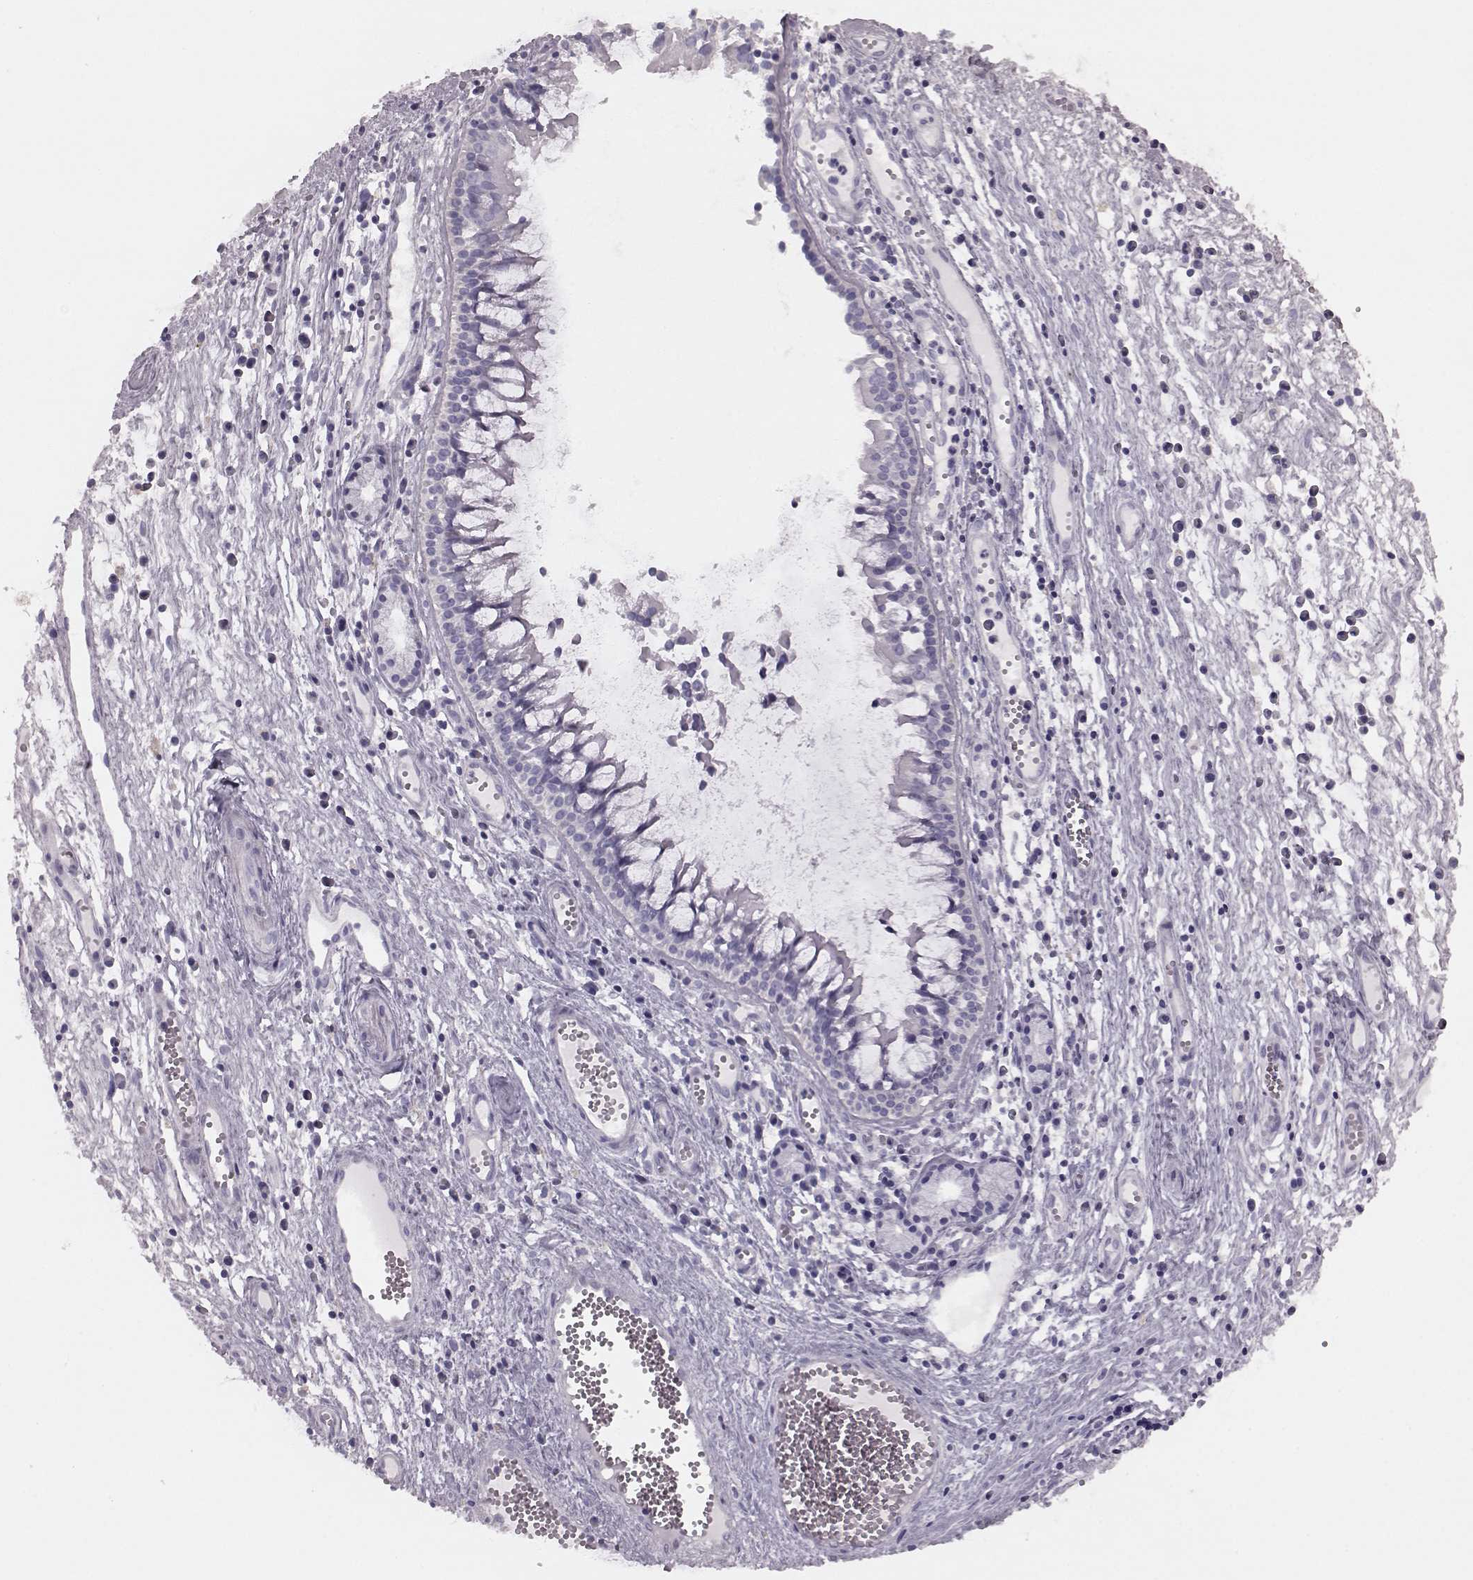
{"staining": {"intensity": "negative", "quantity": "none", "location": "none"}, "tissue": "nasopharynx", "cell_type": "Respiratory epithelial cells", "image_type": "normal", "snomed": [{"axis": "morphology", "description": "Normal tissue, NOS"}, {"axis": "topography", "description": "Nasopharynx"}], "caption": "An immunohistochemistry histopathology image of normal nasopharynx is shown. There is no staining in respiratory epithelial cells of nasopharynx. (DAB immunohistochemistry visualized using brightfield microscopy, high magnification).", "gene": "CRYBA2", "patient": {"sex": "male", "age": 31}}